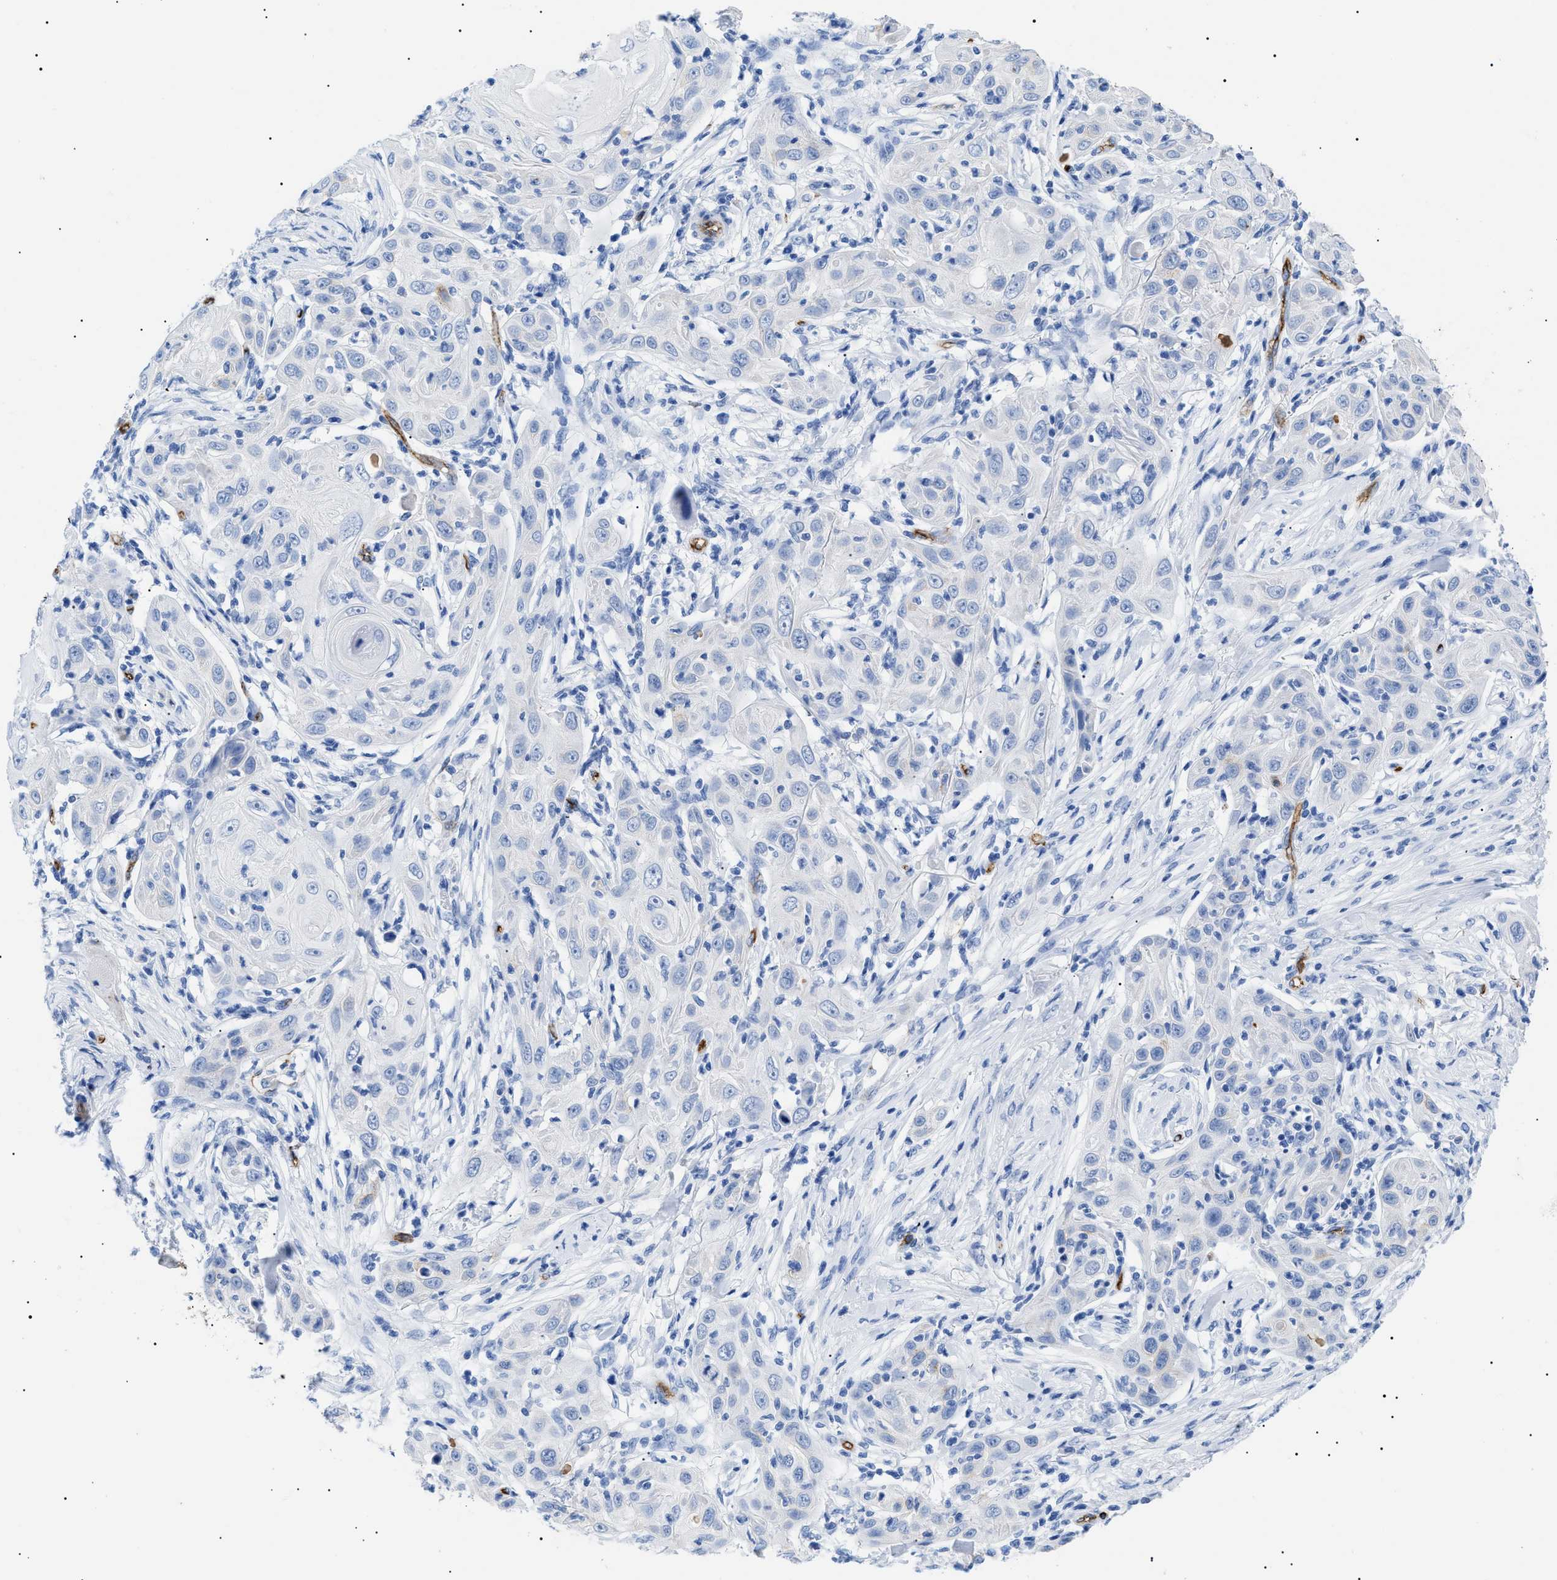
{"staining": {"intensity": "negative", "quantity": "none", "location": "none"}, "tissue": "skin cancer", "cell_type": "Tumor cells", "image_type": "cancer", "snomed": [{"axis": "morphology", "description": "Squamous cell carcinoma, NOS"}, {"axis": "topography", "description": "Skin"}], "caption": "IHC of skin squamous cell carcinoma exhibits no staining in tumor cells. The staining was performed using DAB (3,3'-diaminobenzidine) to visualize the protein expression in brown, while the nuclei were stained in blue with hematoxylin (Magnification: 20x).", "gene": "PODXL", "patient": {"sex": "female", "age": 88}}